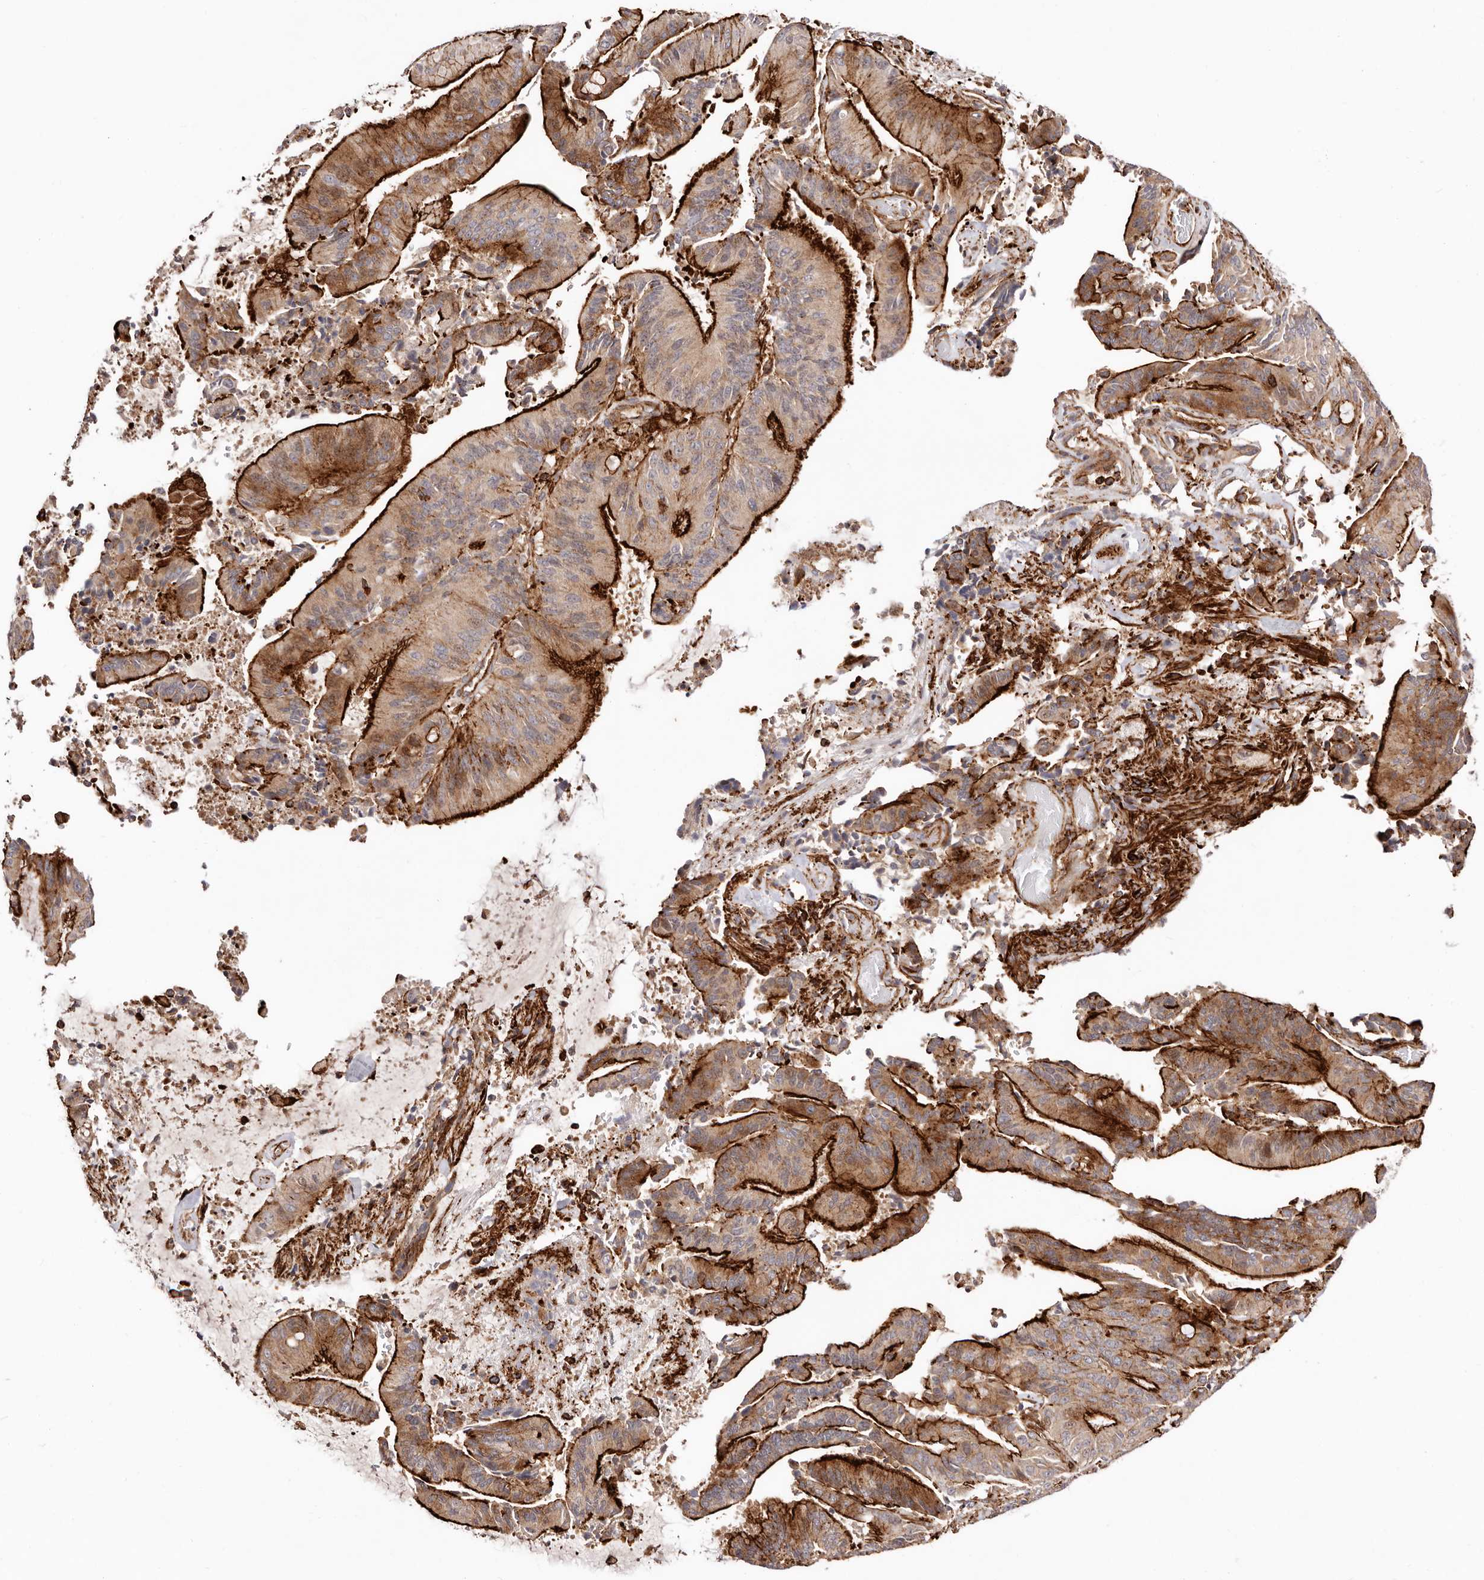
{"staining": {"intensity": "strong", "quantity": "25%-75%", "location": "cytoplasmic/membranous"}, "tissue": "liver cancer", "cell_type": "Tumor cells", "image_type": "cancer", "snomed": [{"axis": "morphology", "description": "Normal tissue, NOS"}, {"axis": "morphology", "description": "Cholangiocarcinoma"}, {"axis": "topography", "description": "Liver"}, {"axis": "topography", "description": "Peripheral nerve tissue"}], "caption": "Liver cancer (cholangiocarcinoma) stained with DAB IHC shows high levels of strong cytoplasmic/membranous staining in approximately 25%-75% of tumor cells.", "gene": "PTPN22", "patient": {"sex": "female", "age": 73}}